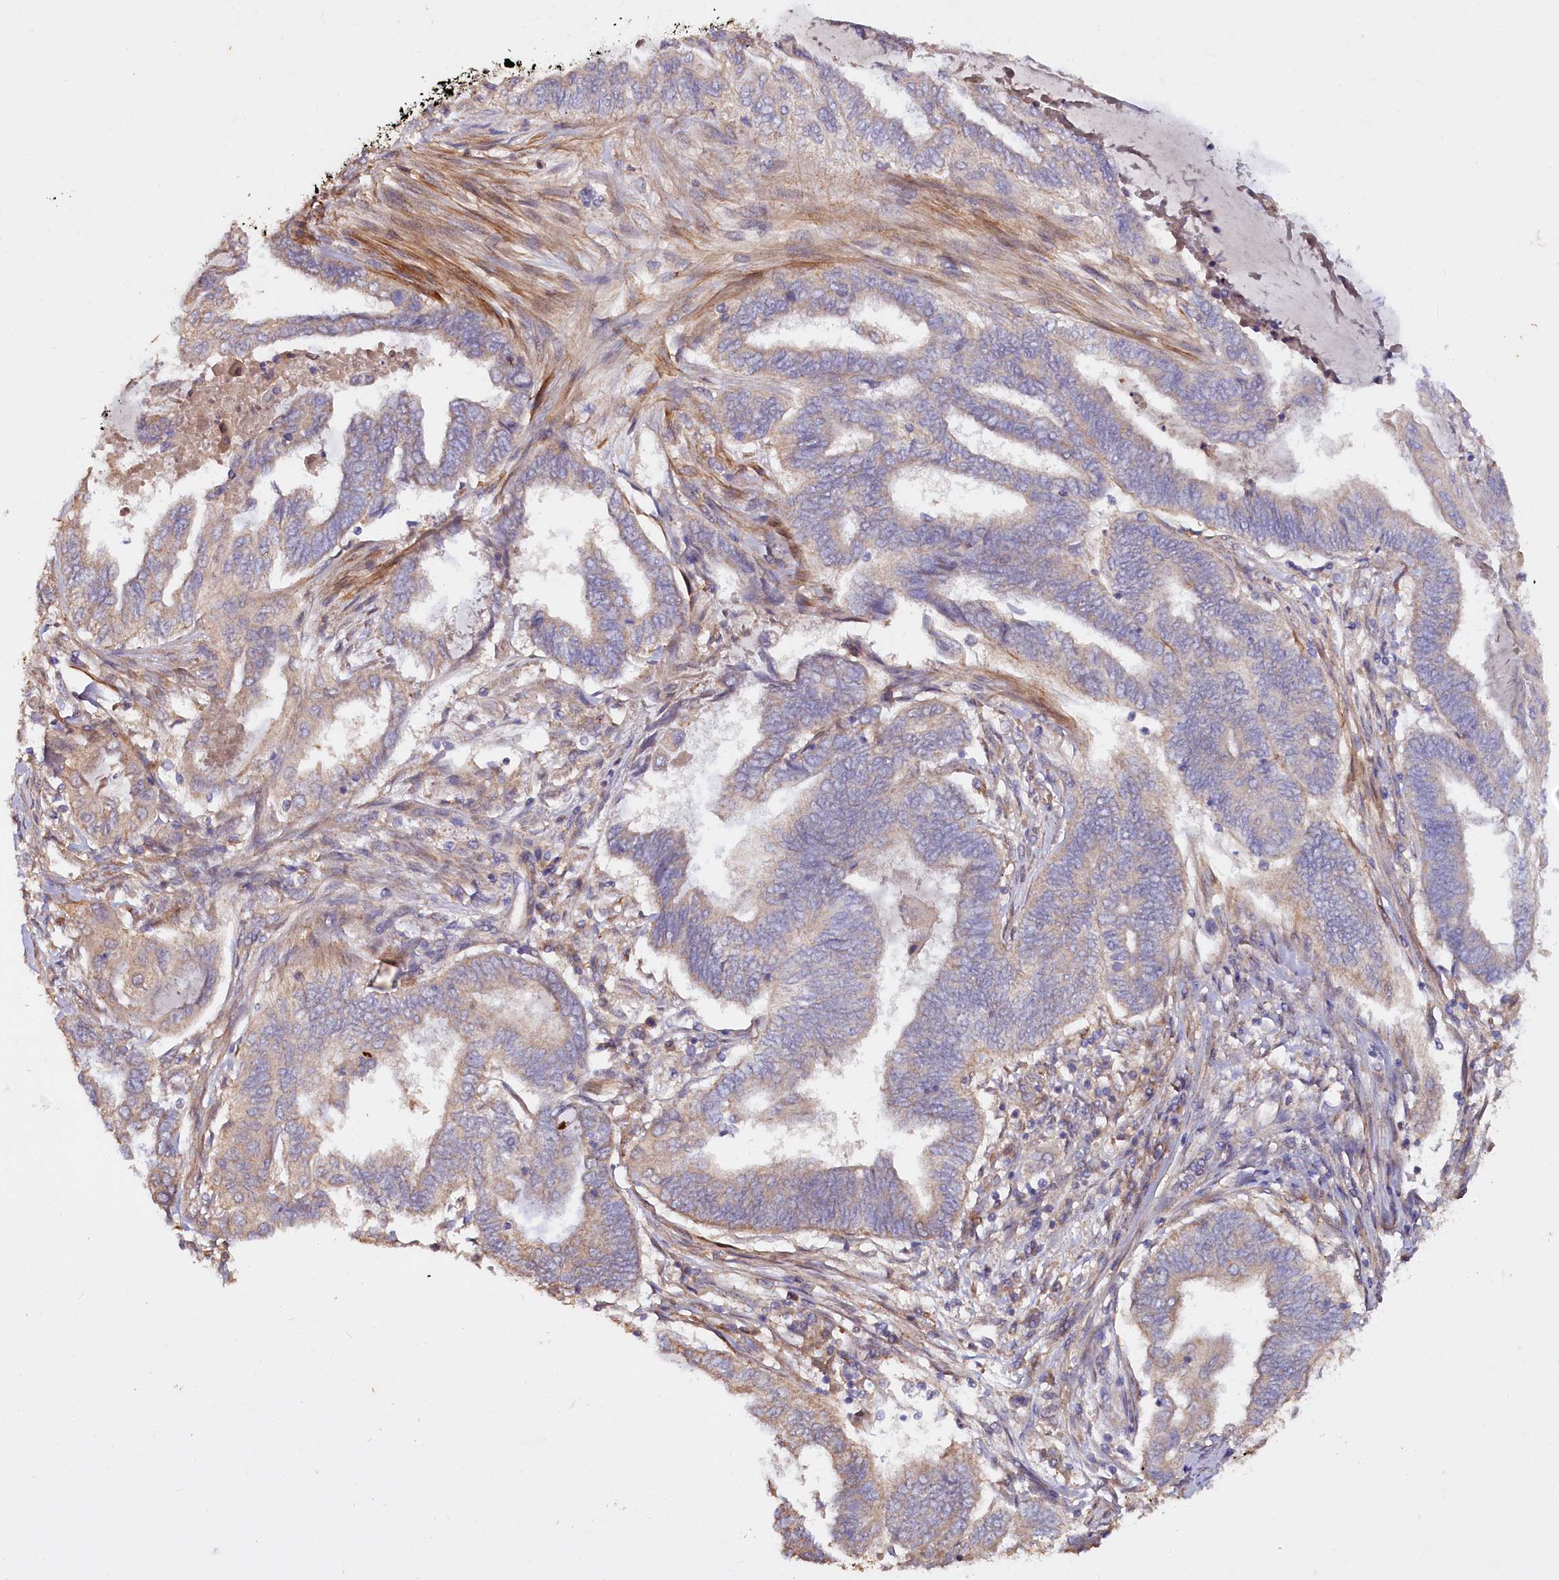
{"staining": {"intensity": "weak", "quantity": "<25%", "location": "cytoplasmic/membranous"}, "tissue": "endometrial cancer", "cell_type": "Tumor cells", "image_type": "cancer", "snomed": [{"axis": "morphology", "description": "Adenocarcinoma, NOS"}, {"axis": "topography", "description": "Uterus"}, {"axis": "topography", "description": "Endometrium"}], "caption": "Photomicrograph shows no protein positivity in tumor cells of endometrial cancer (adenocarcinoma) tissue.", "gene": "ETFBKMT", "patient": {"sex": "female", "age": 70}}